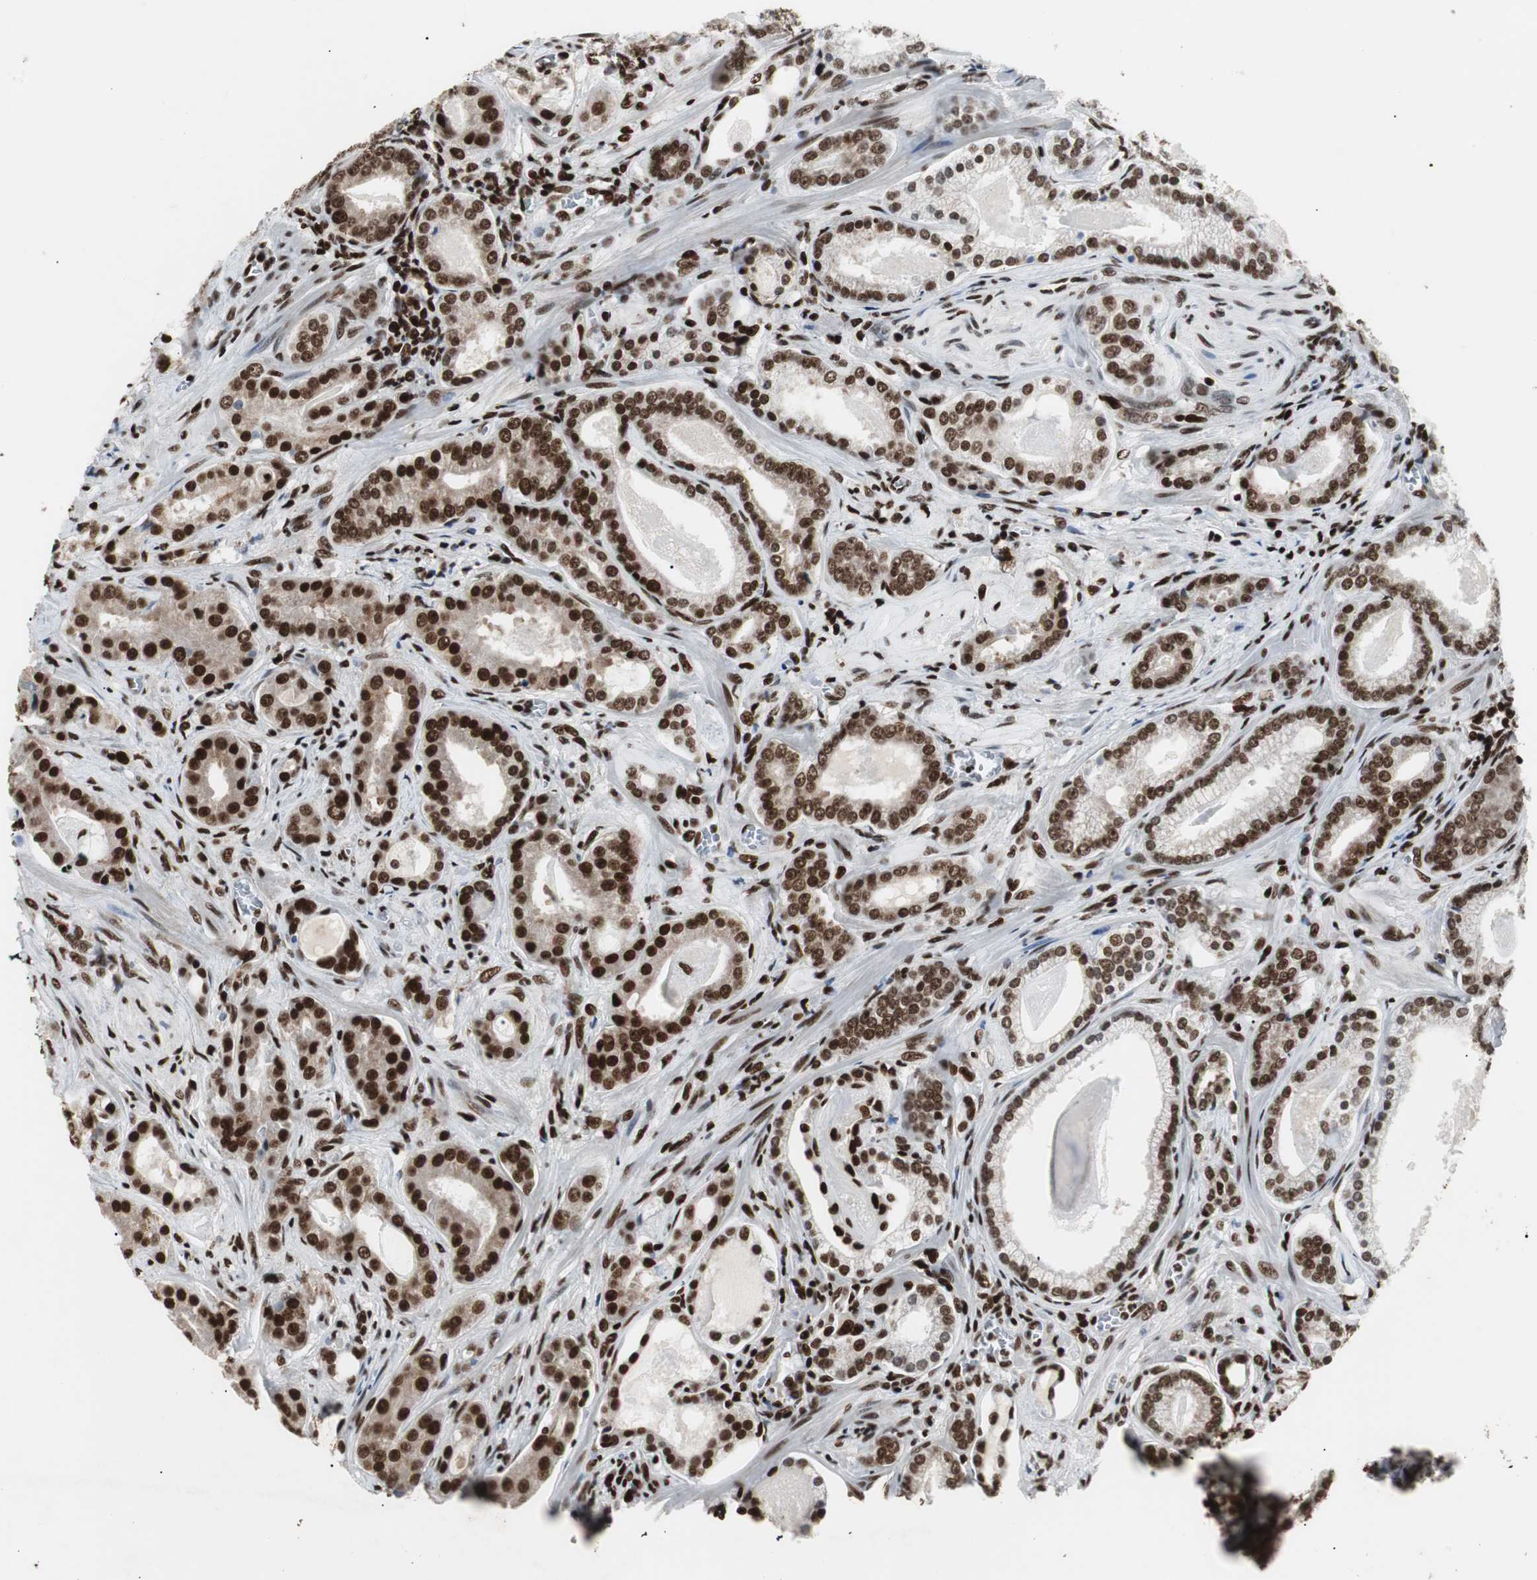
{"staining": {"intensity": "strong", "quantity": ">75%", "location": "cytoplasmic/membranous,nuclear"}, "tissue": "prostate cancer", "cell_type": "Tumor cells", "image_type": "cancer", "snomed": [{"axis": "morphology", "description": "Adenocarcinoma, Low grade"}, {"axis": "topography", "description": "Prostate"}], "caption": "IHC micrograph of low-grade adenocarcinoma (prostate) stained for a protein (brown), which shows high levels of strong cytoplasmic/membranous and nuclear expression in approximately >75% of tumor cells.", "gene": "MTA2", "patient": {"sex": "male", "age": 59}}